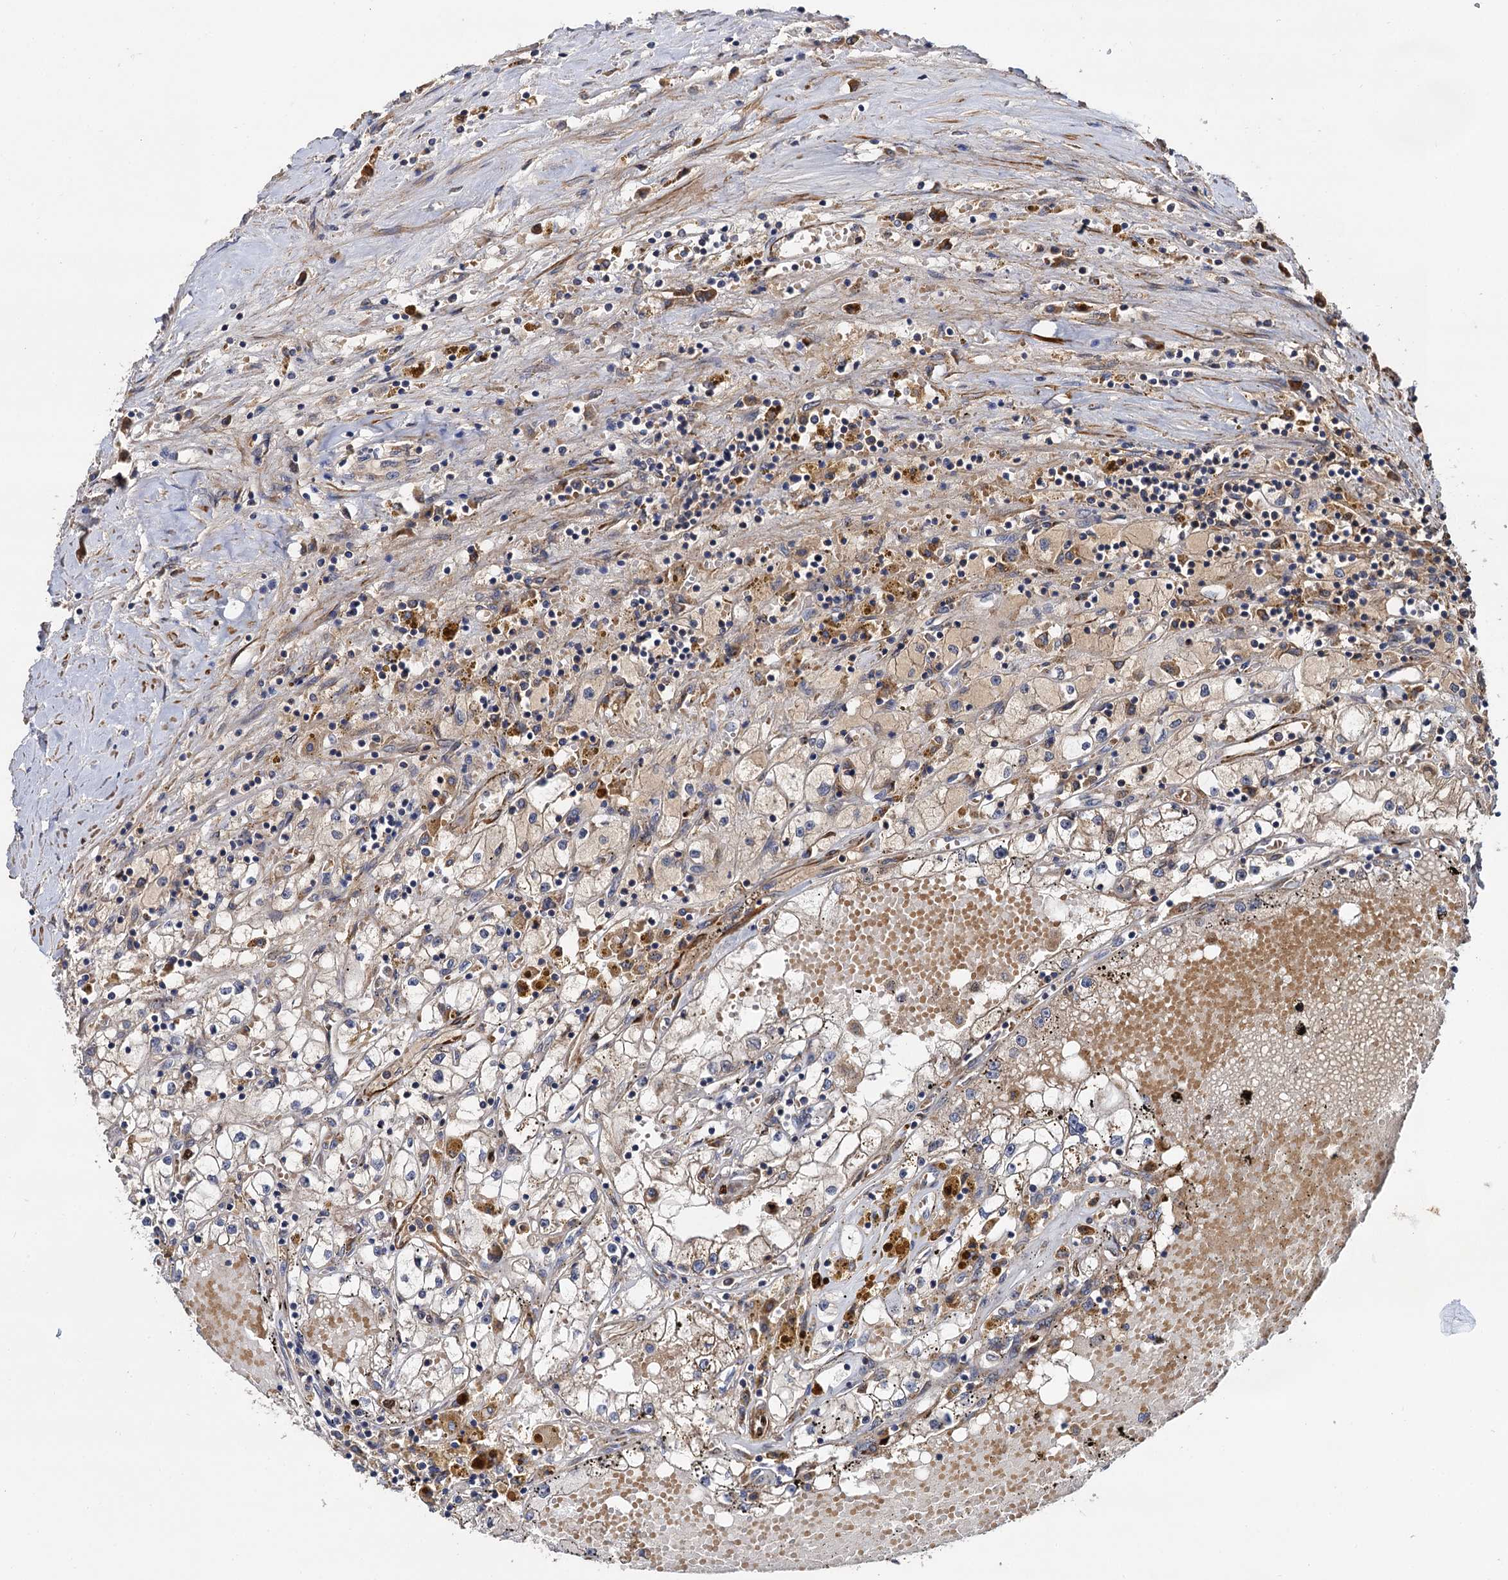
{"staining": {"intensity": "weak", "quantity": "<25%", "location": "cytoplasmic/membranous"}, "tissue": "renal cancer", "cell_type": "Tumor cells", "image_type": "cancer", "snomed": [{"axis": "morphology", "description": "Adenocarcinoma, NOS"}, {"axis": "topography", "description": "Kidney"}], "caption": "A high-resolution micrograph shows immunohistochemistry staining of renal adenocarcinoma, which reveals no significant positivity in tumor cells. Brightfield microscopy of immunohistochemistry (IHC) stained with DAB (brown) and hematoxylin (blue), captured at high magnification.", "gene": "ISM2", "patient": {"sex": "male", "age": 56}}